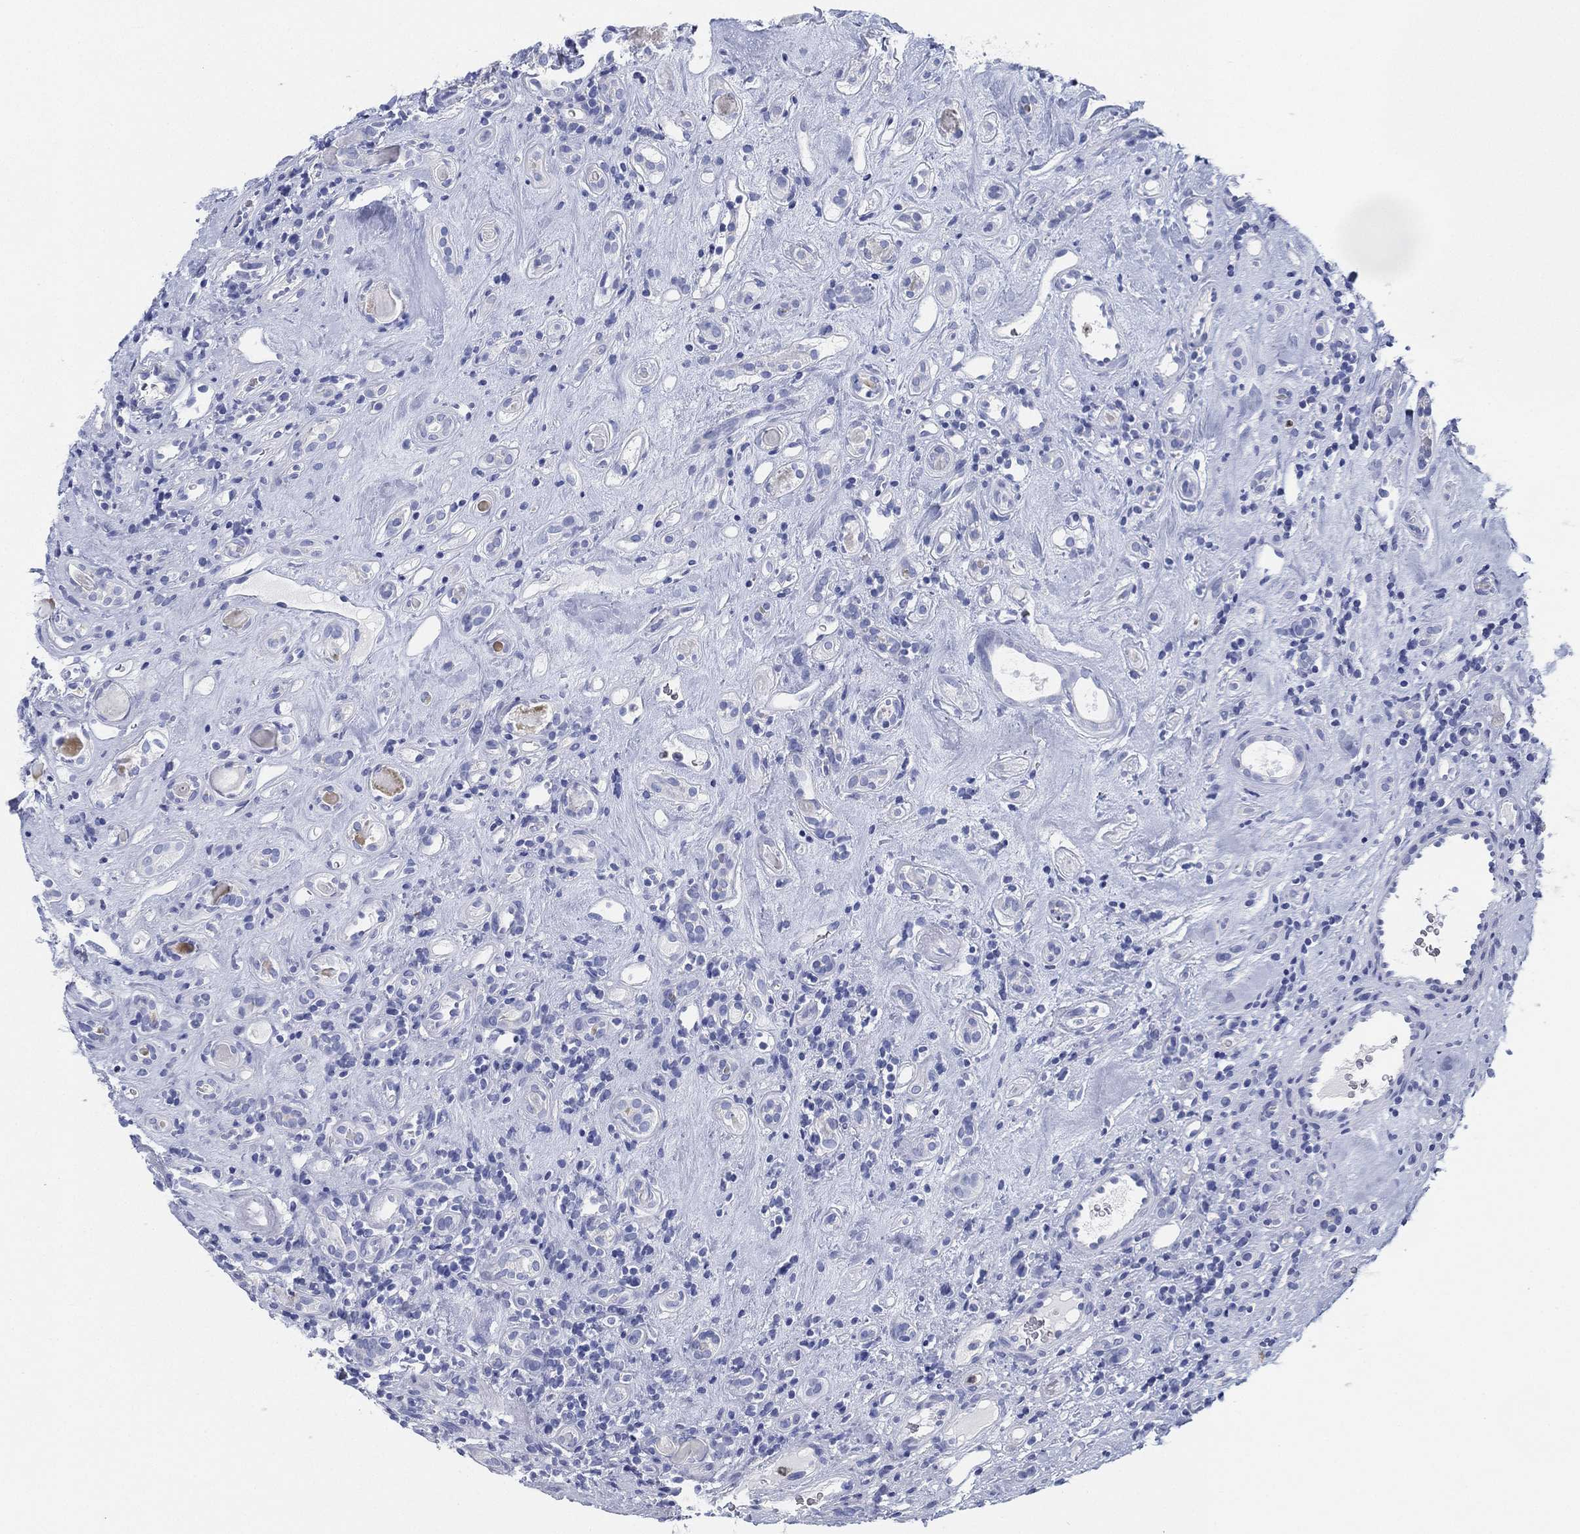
{"staining": {"intensity": "negative", "quantity": "none", "location": "none"}, "tissue": "renal cancer", "cell_type": "Tumor cells", "image_type": "cancer", "snomed": [{"axis": "morphology", "description": "Adenocarcinoma, NOS"}, {"axis": "topography", "description": "Kidney"}], "caption": "Human renal cancer stained for a protein using immunohistochemistry reveals no expression in tumor cells.", "gene": "DEFB121", "patient": {"sex": "female", "age": 89}}